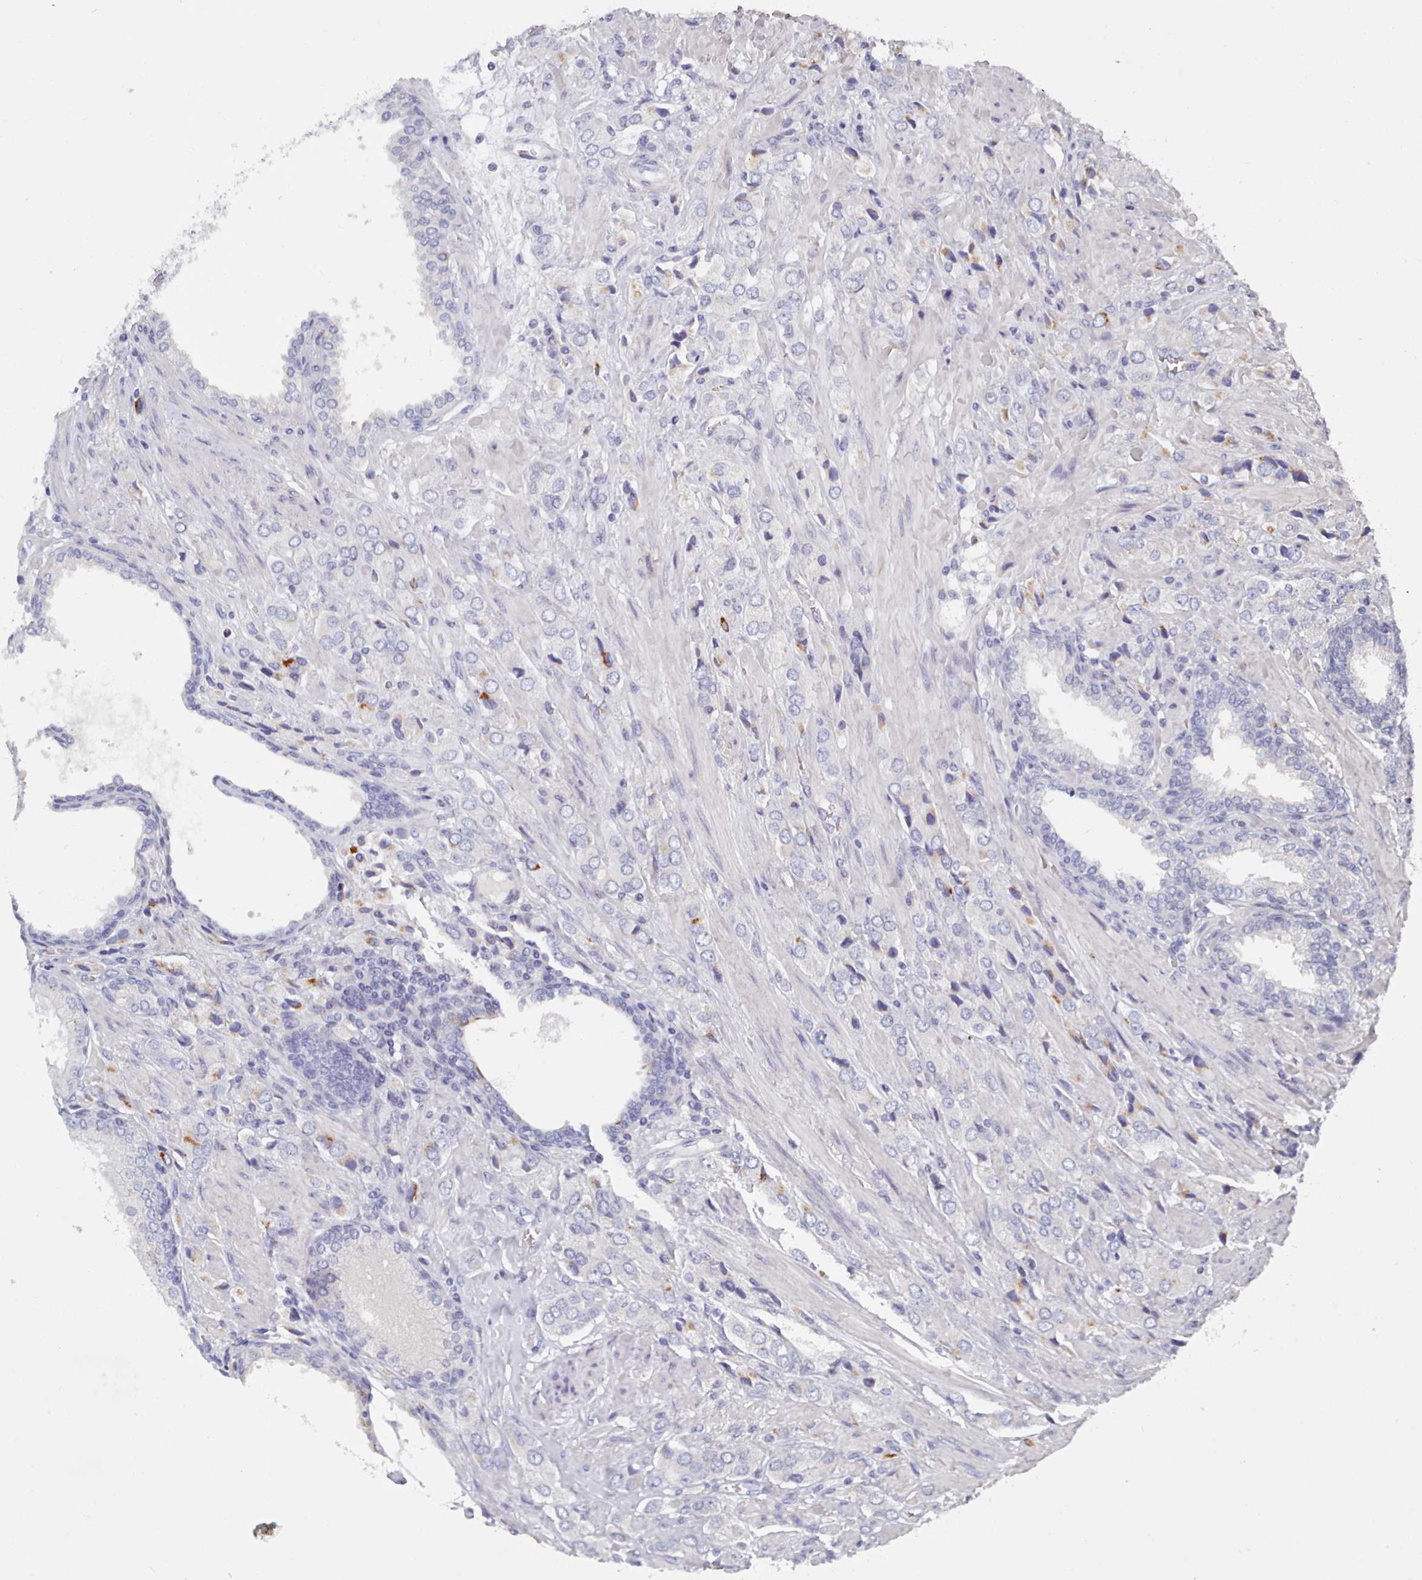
{"staining": {"intensity": "strong", "quantity": "<25%", "location": "cytoplasmic/membranous"}, "tissue": "prostate cancer", "cell_type": "Tumor cells", "image_type": "cancer", "snomed": [{"axis": "morphology", "description": "Adenocarcinoma, High grade"}, {"axis": "topography", "description": "Prostate and seminal vesicle, NOS"}], "caption": "Protein staining of prostate cancer tissue displays strong cytoplasmic/membranous positivity in approximately <25% of tumor cells.", "gene": "PDE4C", "patient": {"sex": "male", "age": 64}}